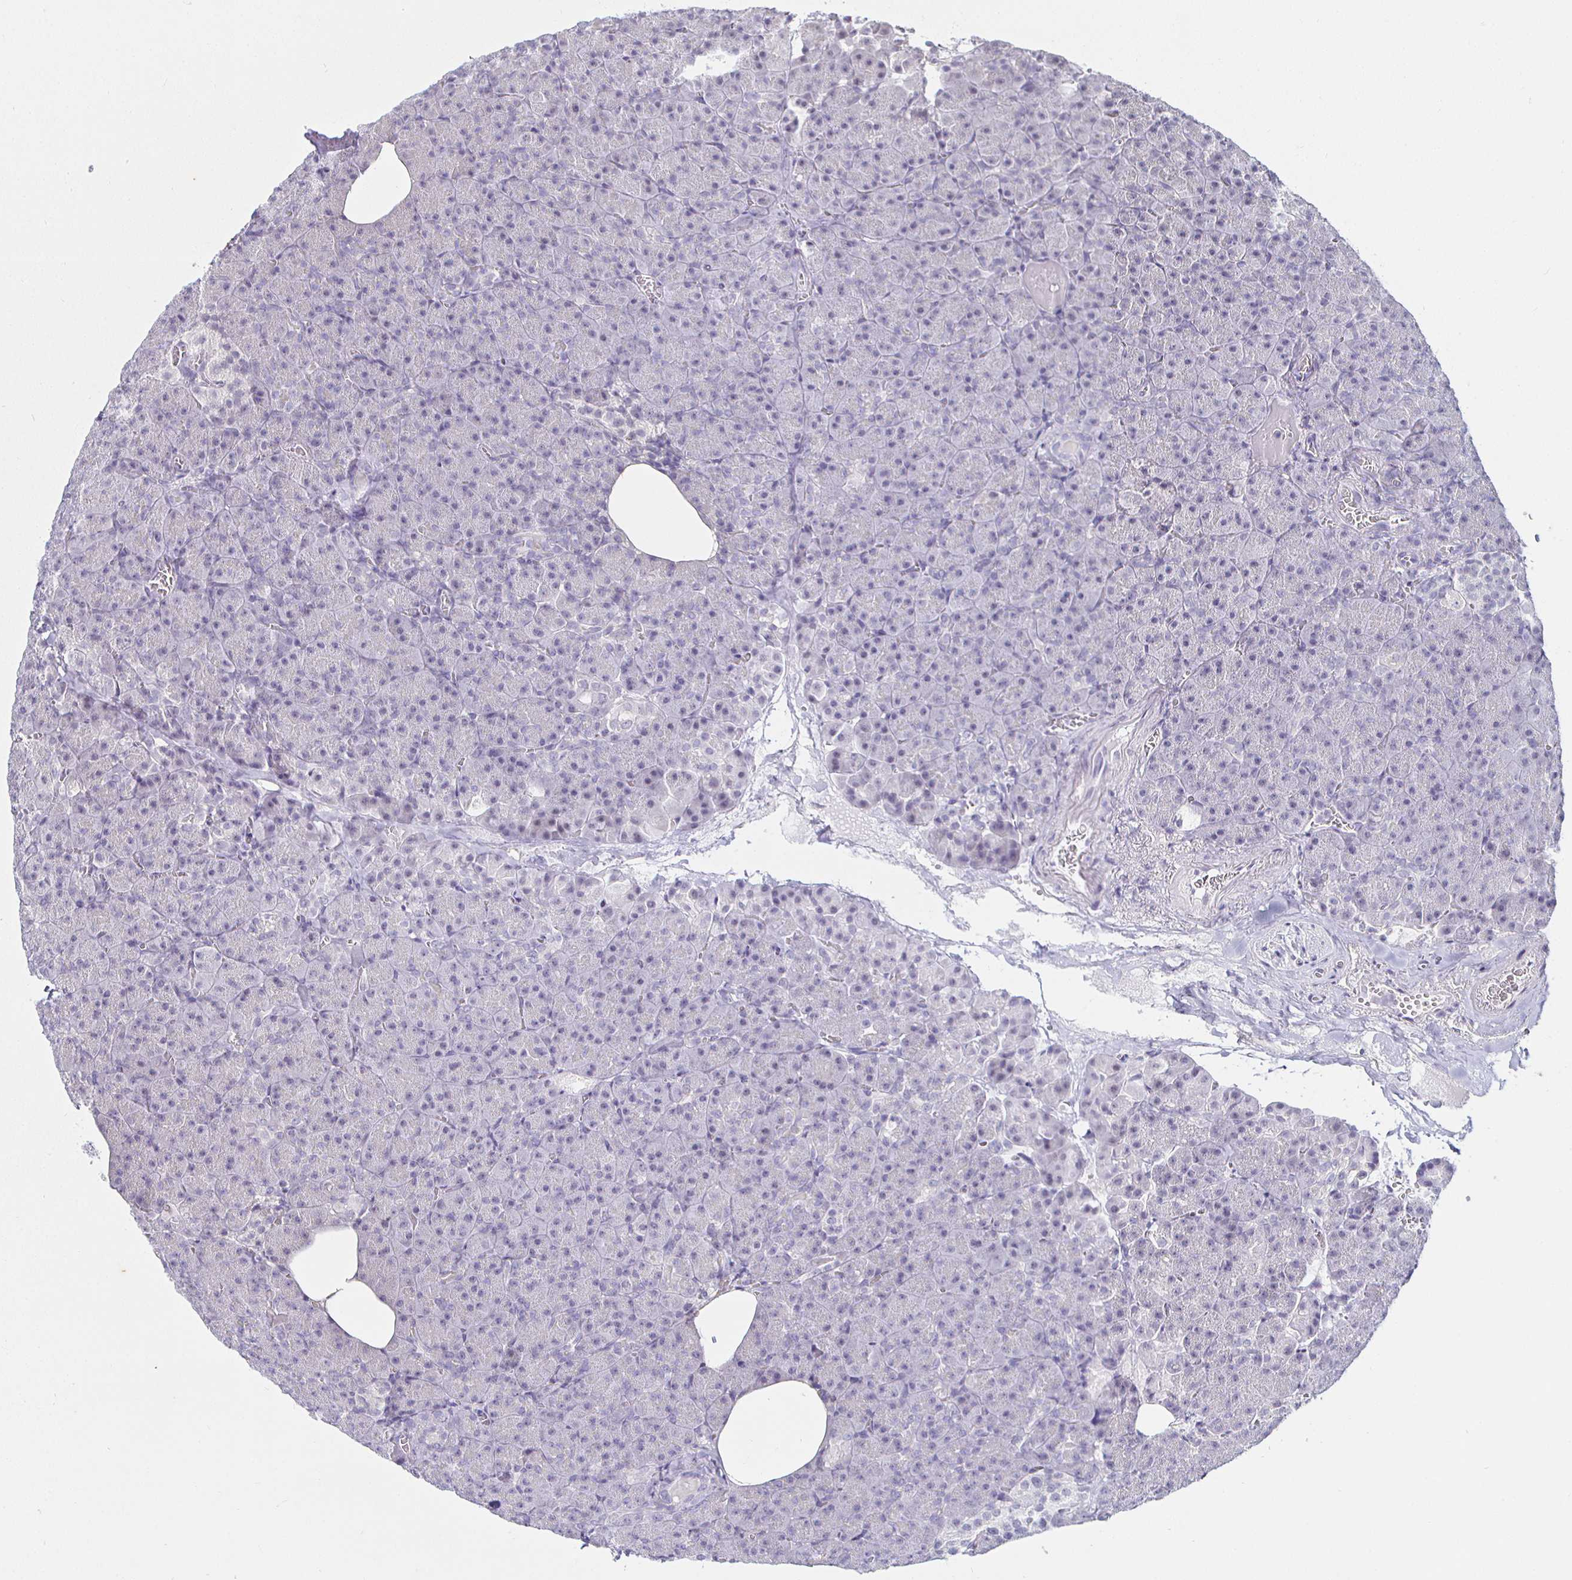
{"staining": {"intensity": "weak", "quantity": "<25%", "location": "nuclear"}, "tissue": "pancreas", "cell_type": "Exocrine glandular cells", "image_type": "normal", "snomed": [{"axis": "morphology", "description": "Normal tissue, NOS"}, {"axis": "topography", "description": "Pancreas"}], "caption": "A high-resolution photomicrograph shows immunohistochemistry (IHC) staining of benign pancreas, which exhibits no significant positivity in exocrine glandular cells. The staining is performed using DAB (3,3'-diaminobenzidine) brown chromogen with nuclei counter-stained in using hematoxylin.", "gene": "MLH1", "patient": {"sex": "female", "age": 74}}